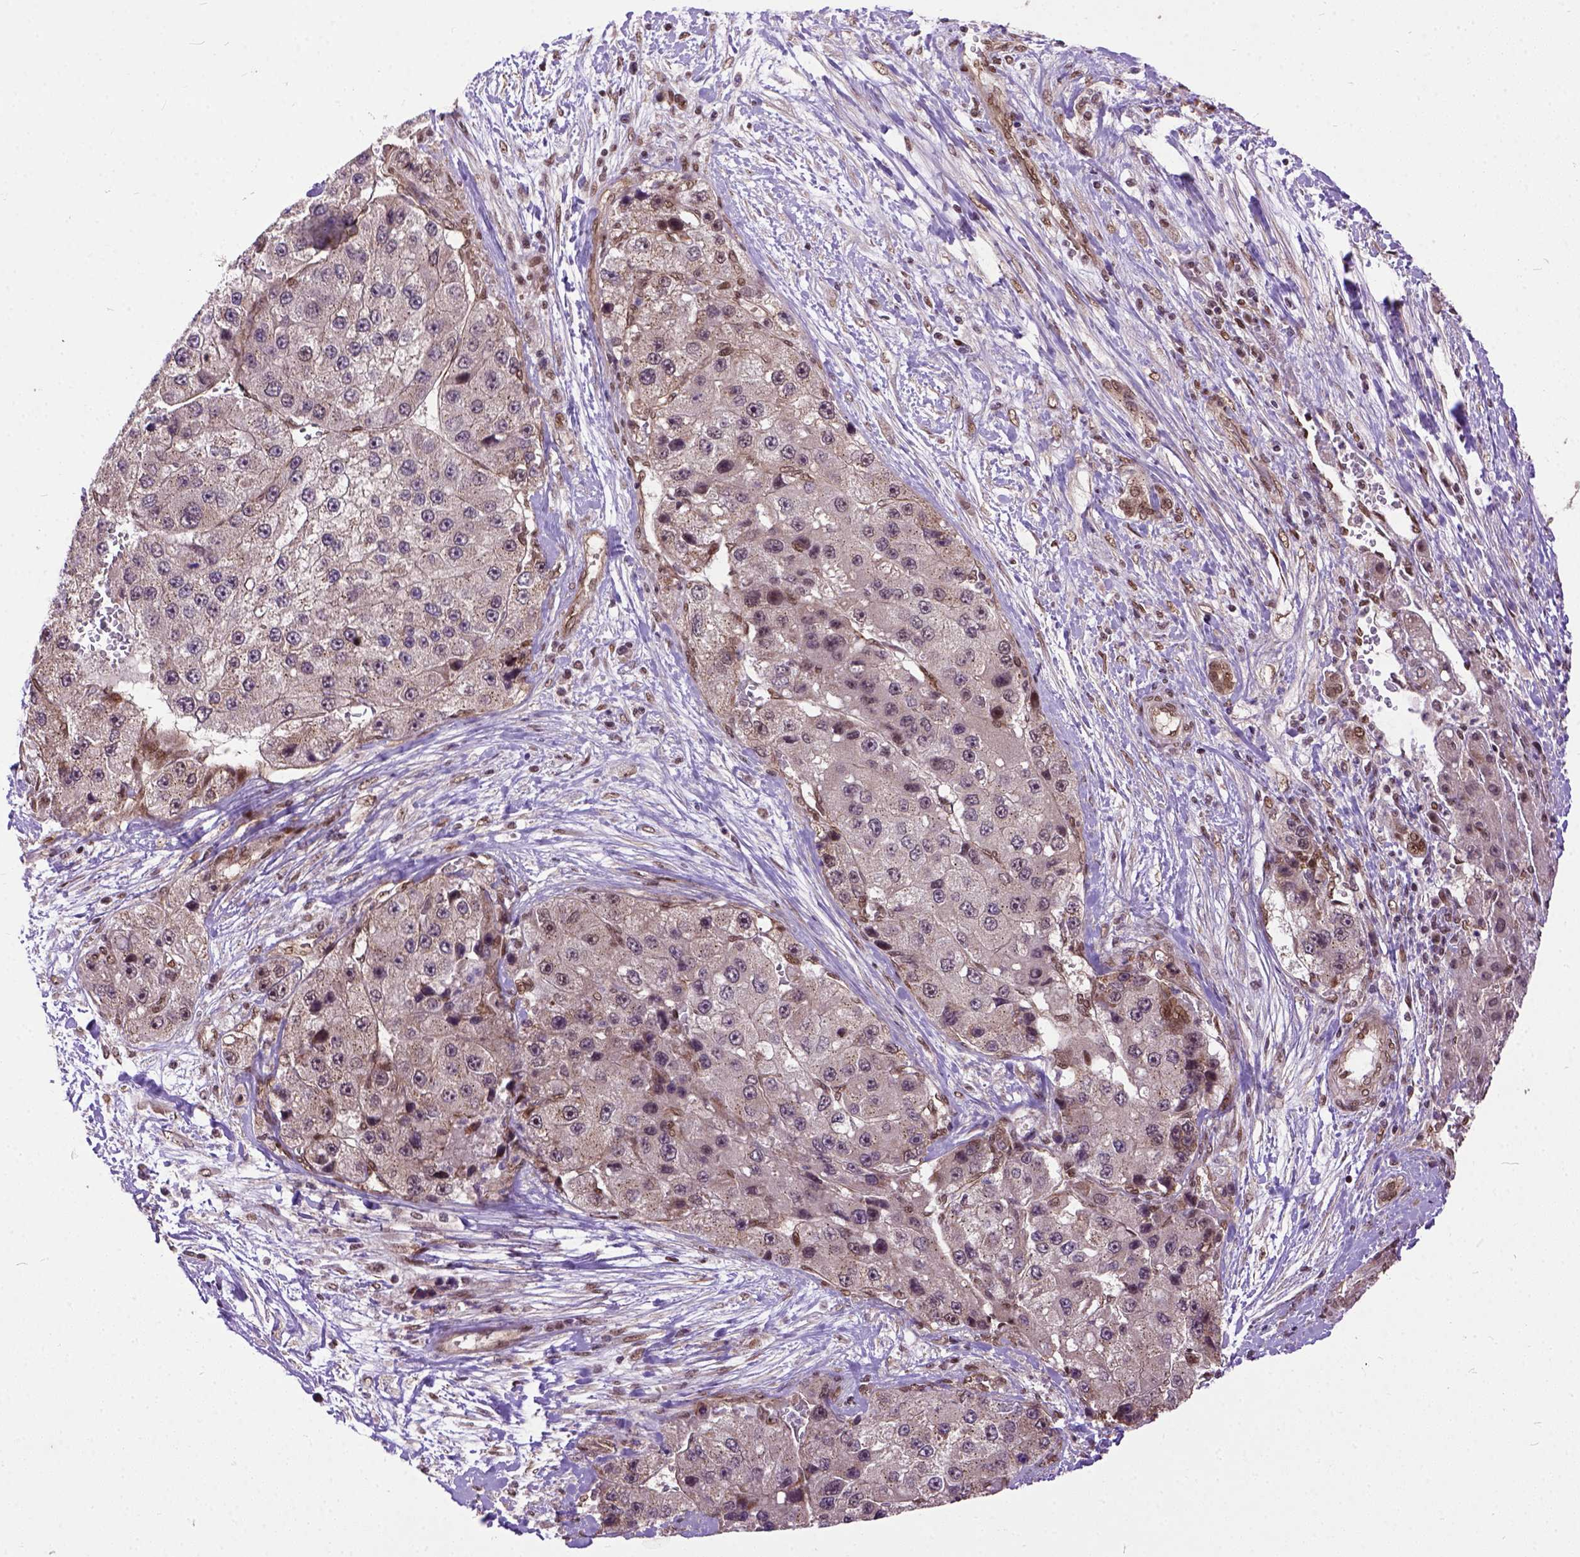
{"staining": {"intensity": "moderate", "quantity": "<25%", "location": "nuclear"}, "tissue": "liver cancer", "cell_type": "Tumor cells", "image_type": "cancer", "snomed": [{"axis": "morphology", "description": "Carcinoma, Hepatocellular, NOS"}, {"axis": "topography", "description": "Liver"}], "caption": "Tumor cells reveal low levels of moderate nuclear expression in about <25% of cells in liver cancer. The staining was performed using DAB to visualize the protein expression in brown, while the nuclei were stained in blue with hematoxylin (Magnification: 20x).", "gene": "ZNF630", "patient": {"sex": "female", "age": 73}}